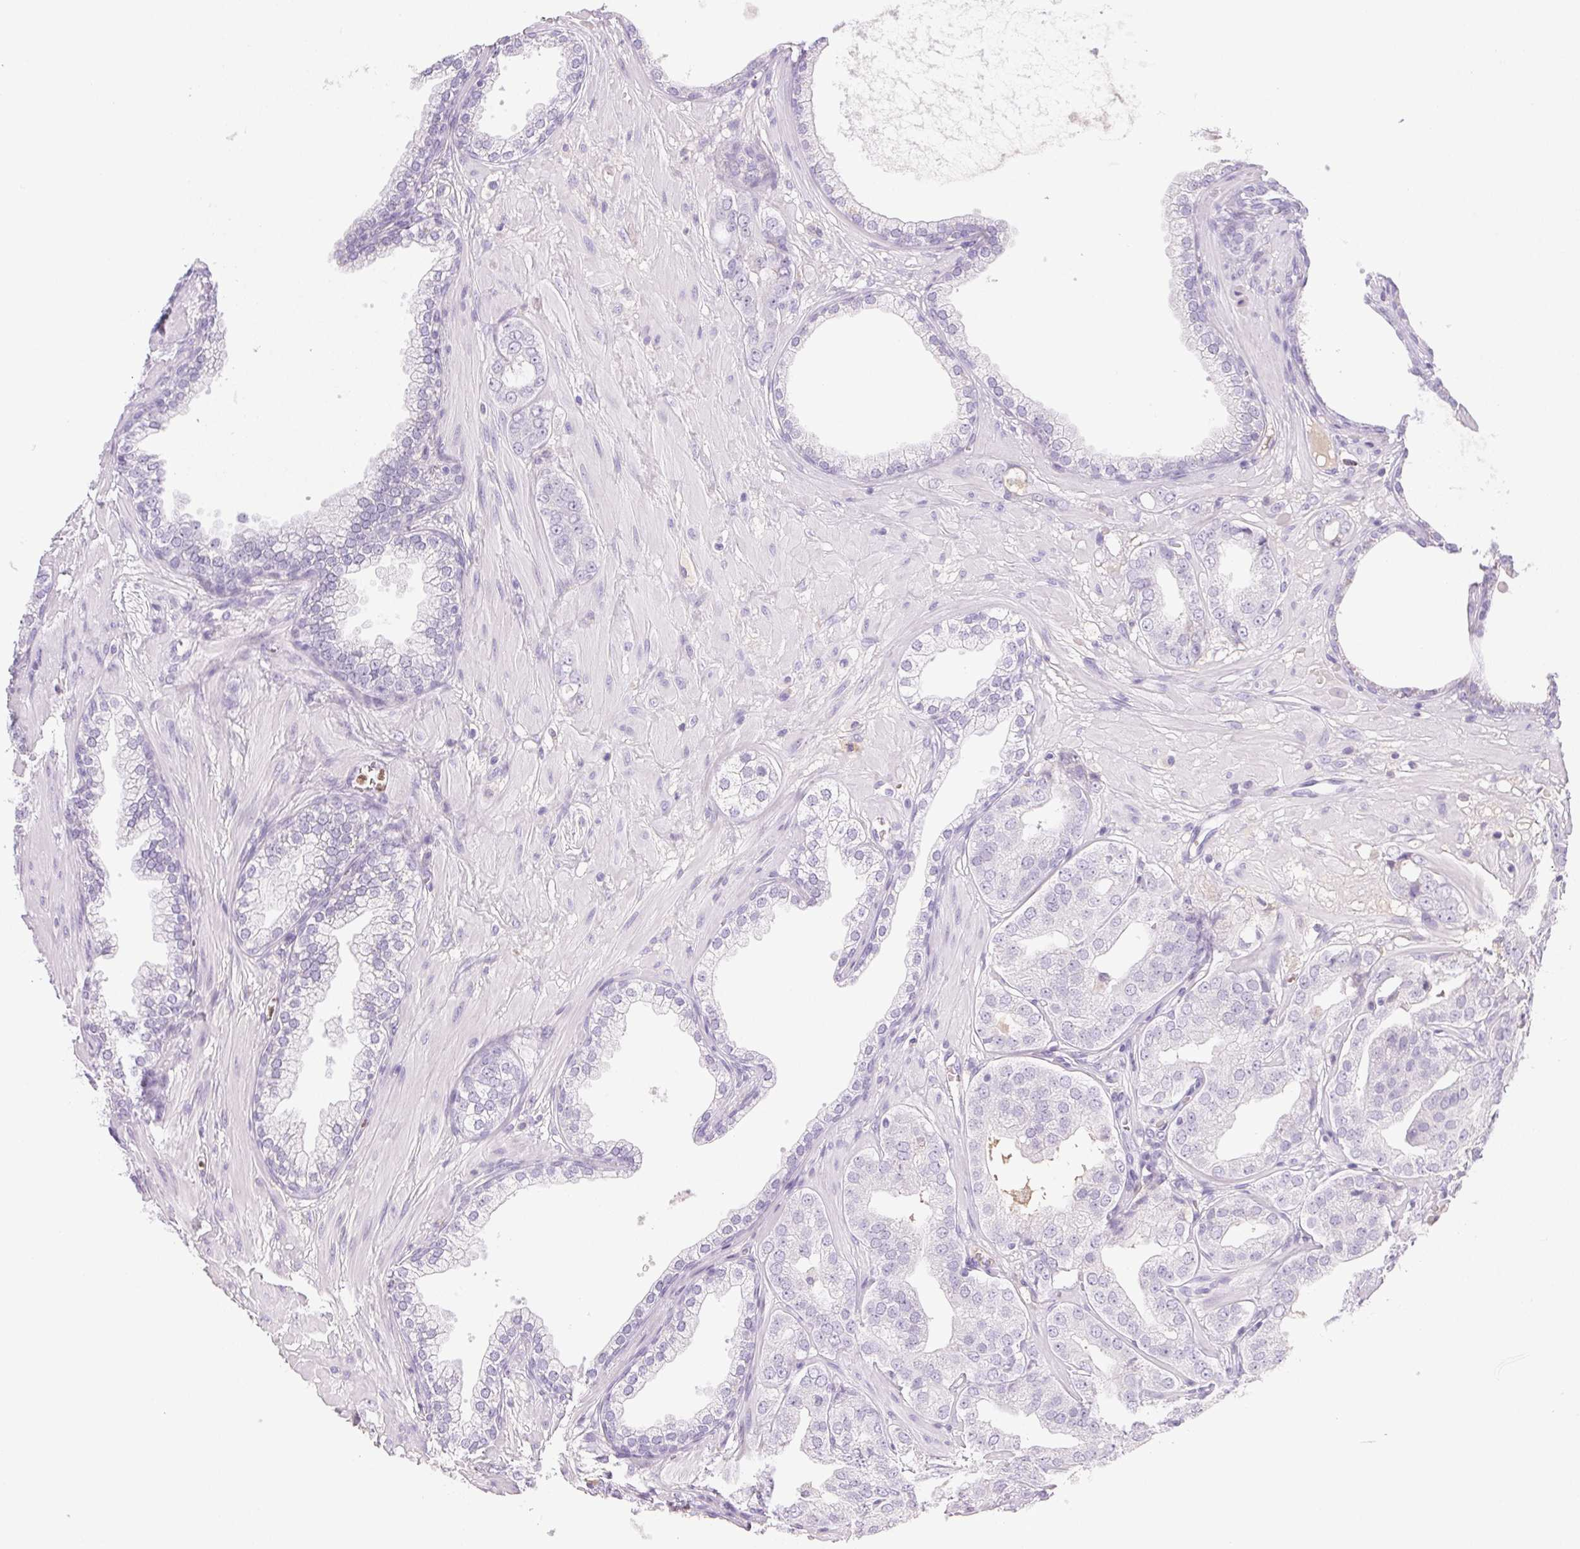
{"staining": {"intensity": "negative", "quantity": "none", "location": "none"}, "tissue": "prostate cancer", "cell_type": "Tumor cells", "image_type": "cancer", "snomed": [{"axis": "morphology", "description": "Adenocarcinoma, Low grade"}, {"axis": "topography", "description": "Prostate"}], "caption": "An immunohistochemistry (IHC) micrograph of prostate cancer (adenocarcinoma (low-grade)) is shown. There is no staining in tumor cells of prostate cancer (adenocarcinoma (low-grade)).", "gene": "PADI4", "patient": {"sex": "male", "age": 60}}